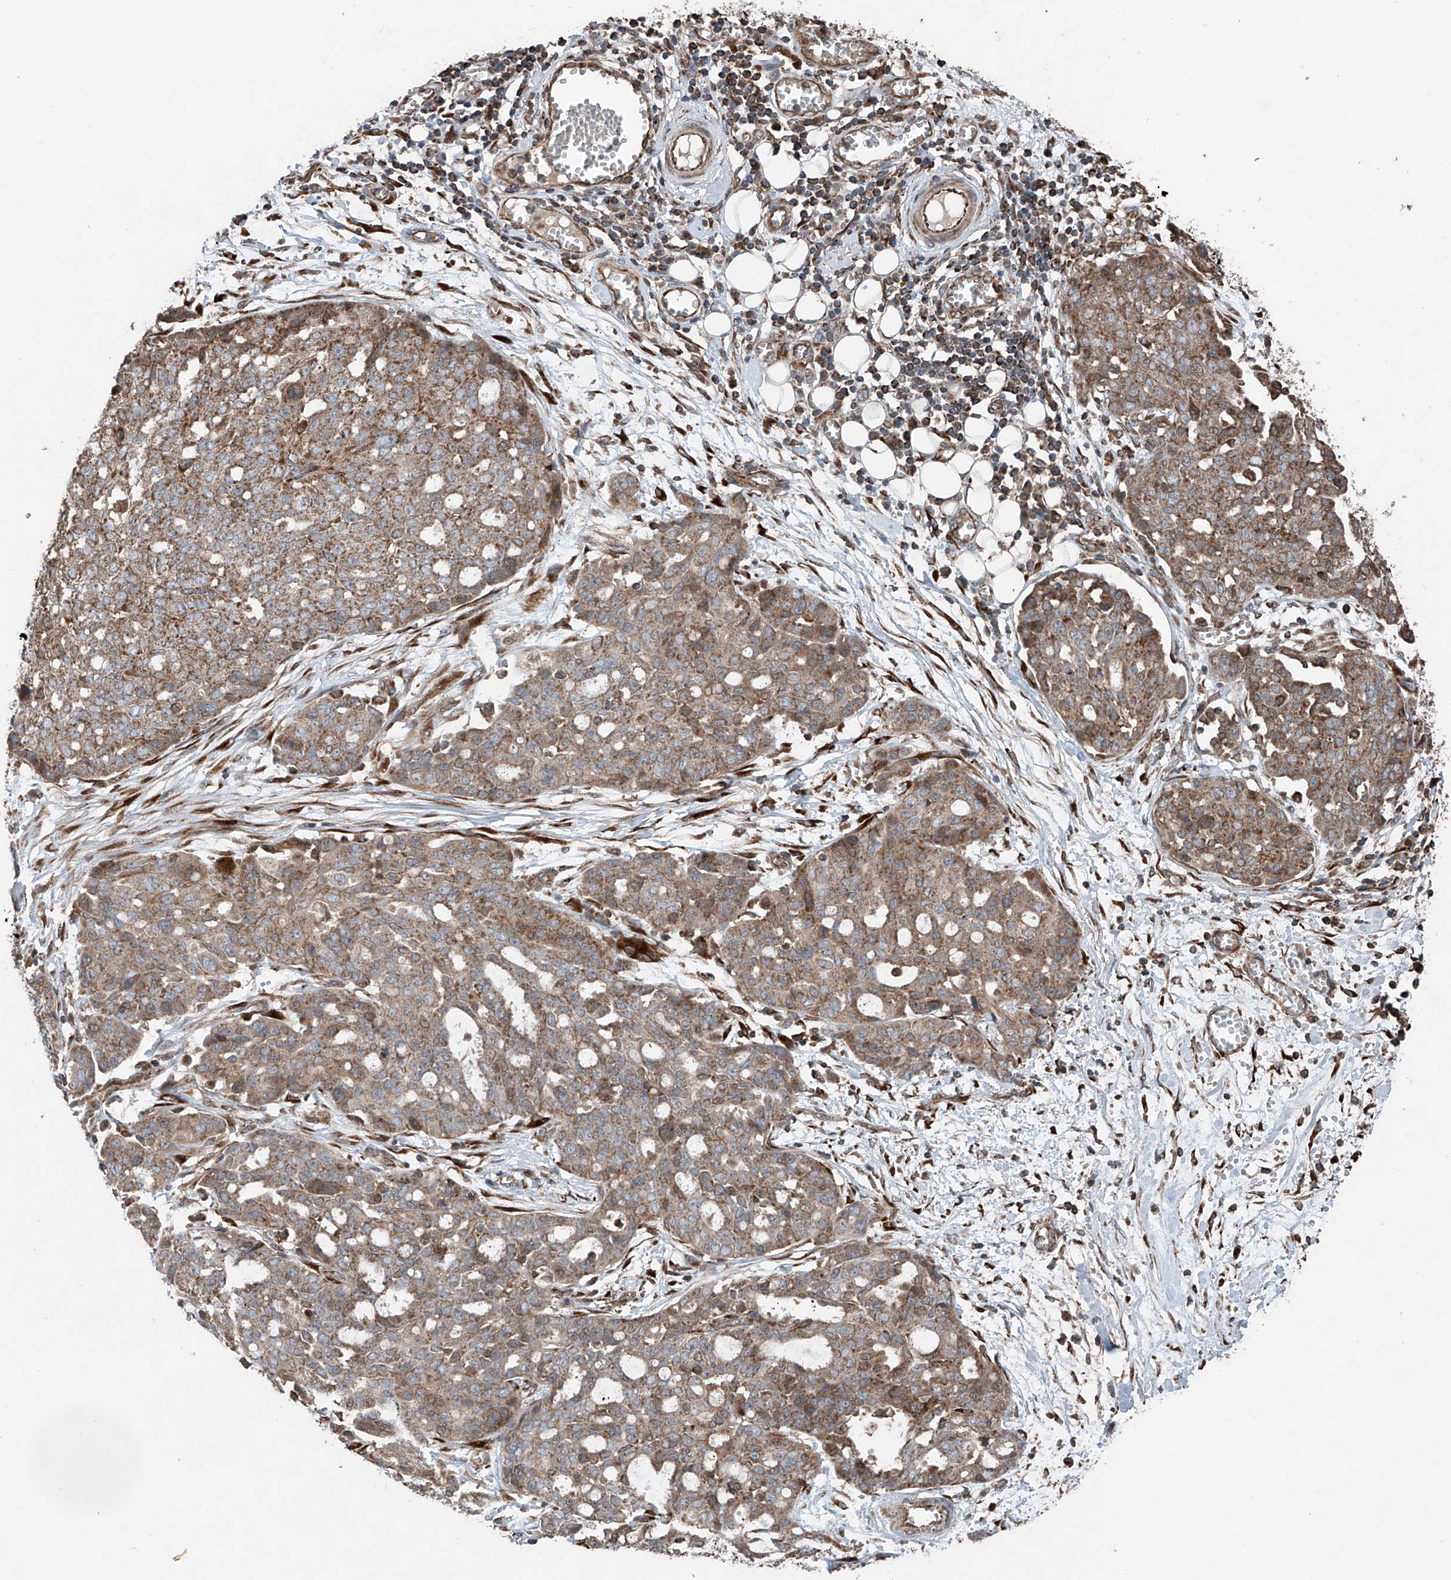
{"staining": {"intensity": "moderate", "quantity": ">75%", "location": "cytoplasmic/membranous"}, "tissue": "ovarian cancer", "cell_type": "Tumor cells", "image_type": "cancer", "snomed": [{"axis": "morphology", "description": "Cystadenocarcinoma, serous, NOS"}, {"axis": "topography", "description": "Soft tissue"}, {"axis": "topography", "description": "Ovary"}], "caption": "Serous cystadenocarcinoma (ovarian) stained for a protein (brown) shows moderate cytoplasmic/membranous positive expression in approximately >75% of tumor cells.", "gene": "AP4B1", "patient": {"sex": "female", "age": 57}}